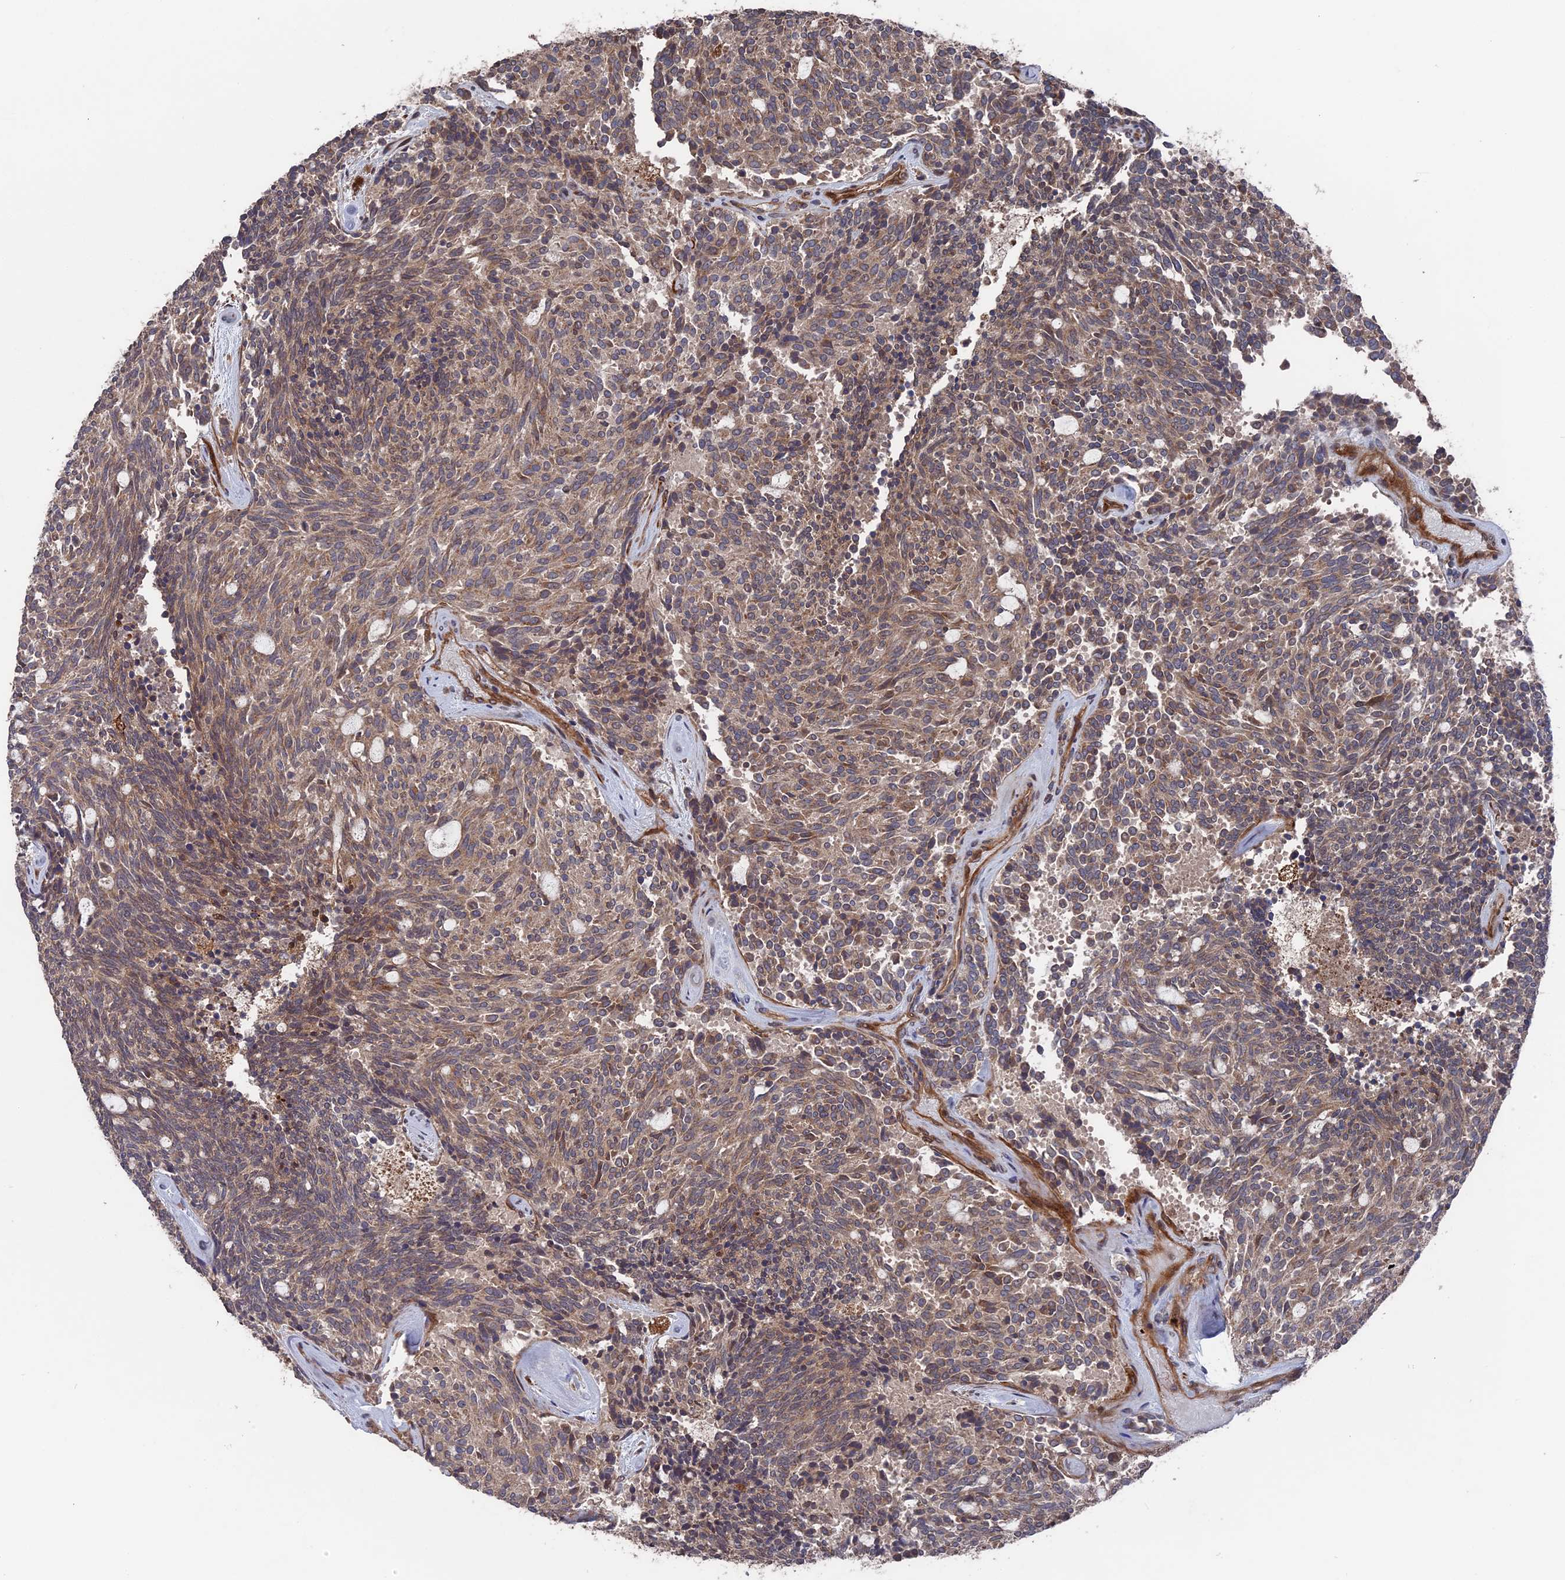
{"staining": {"intensity": "moderate", "quantity": ">75%", "location": "cytoplasmic/membranous"}, "tissue": "carcinoid", "cell_type": "Tumor cells", "image_type": "cancer", "snomed": [{"axis": "morphology", "description": "Carcinoid, malignant, NOS"}, {"axis": "topography", "description": "Pancreas"}], "caption": "Immunohistochemistry (IHC) staining of carcinoid, which reveals medium levels of moderate cytoplasmic/membranous positivity in approximately >75% of tumor cells indicating moderate cytoplasmic/membranous protein staining. The staining was performed using DAB (brown) for protein detection and nuclei were counterstained in hematoxylin (blue).", "gene": "DEF8", "patient": {"sex": "female", "age": 54}}